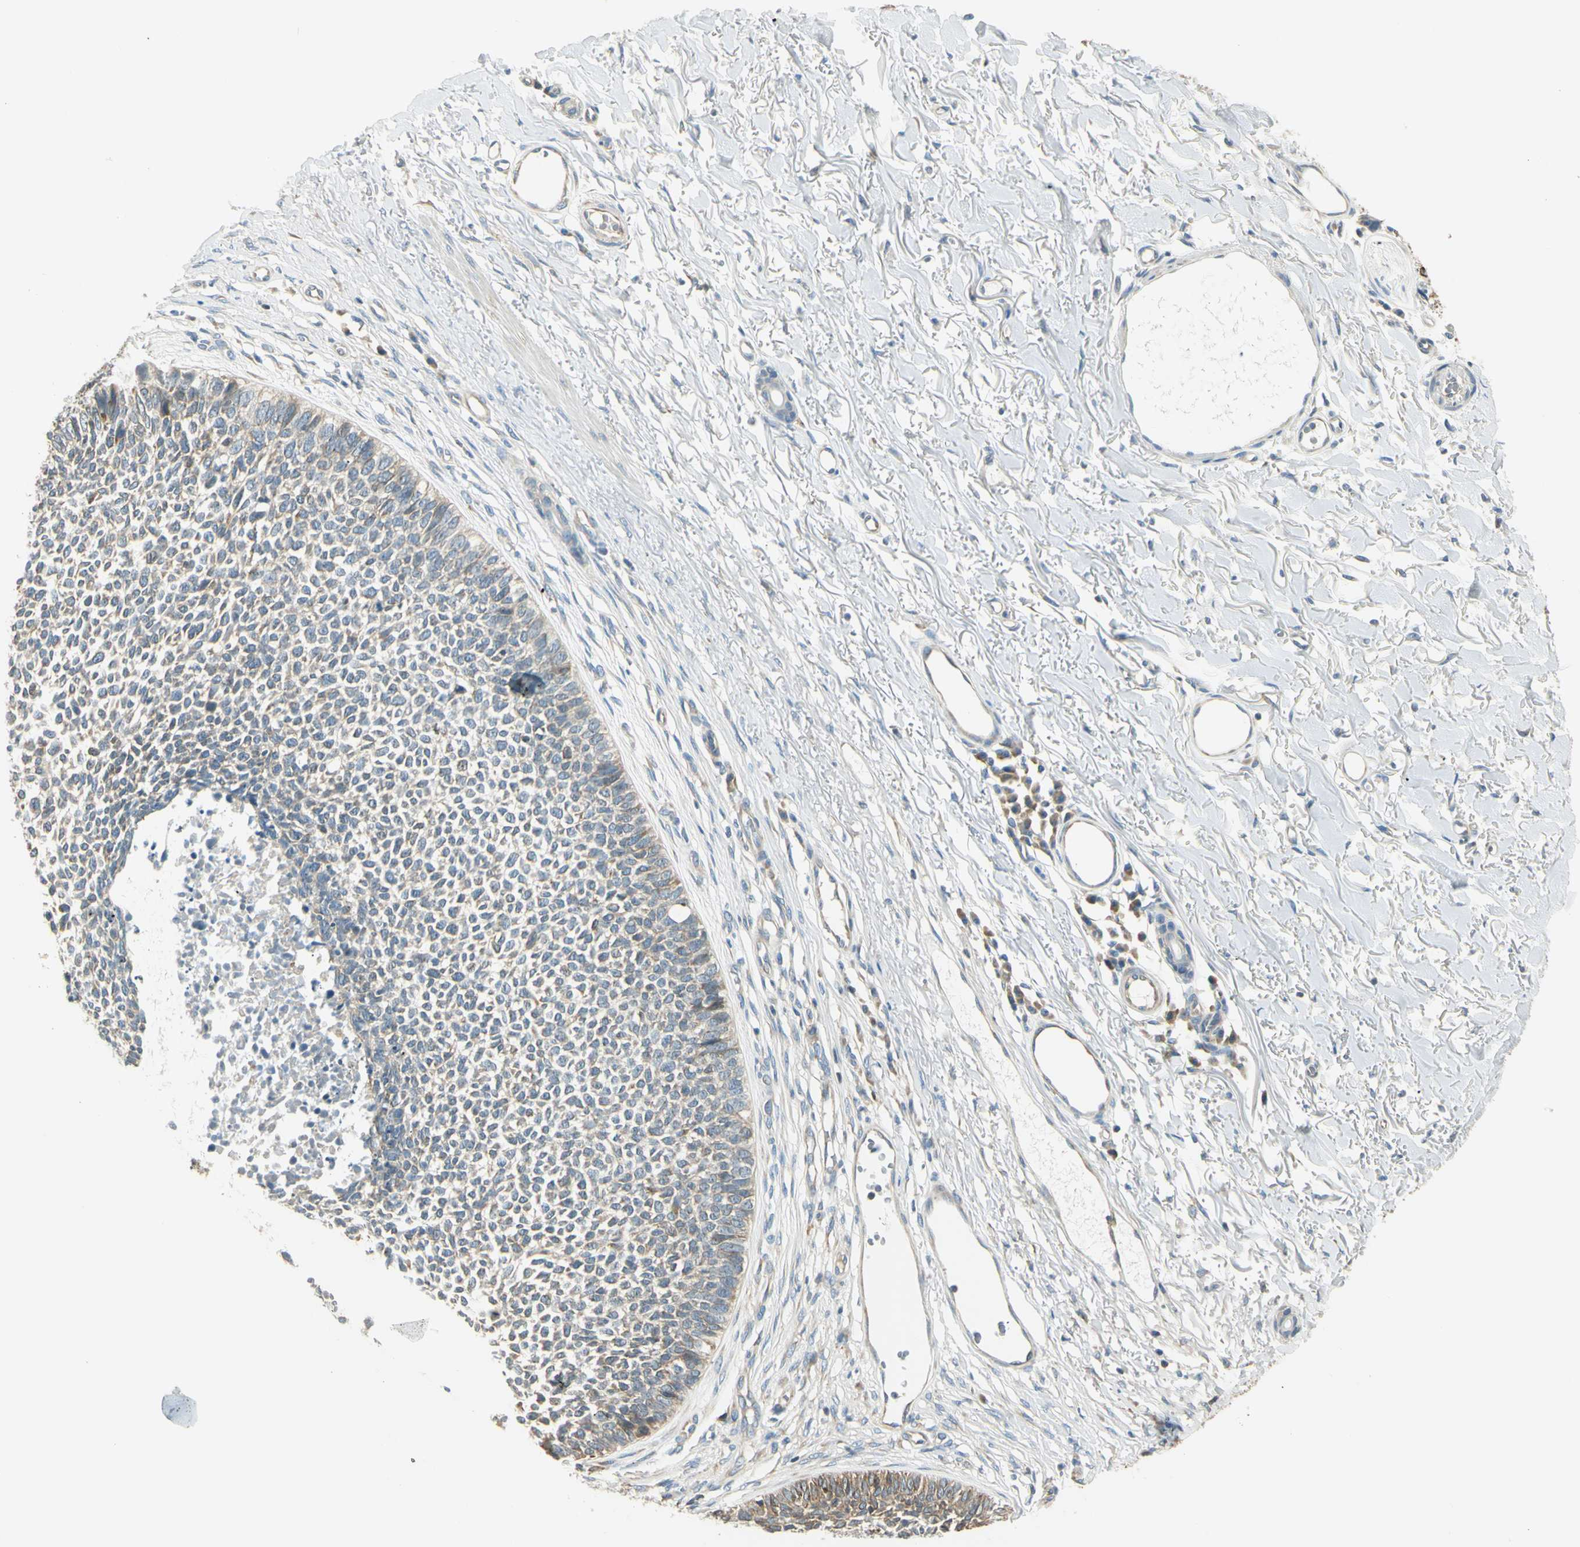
{"staining": {"intensity": "negative", "quantity": "none", "location": "none"}, "tissue": "skin cancer", "cell_type": "Tumor cells", "image_type": "cancer", "snomed": [{"axis": "morphology", "description": "Basal cell carcinoma"}, {"axis": "topography", "description": "Skin"}], "caption": "Skin basal cell carcinoma was stained to show a protein in brown. There is no significant staining in tumor cells. (DAB (3,3'-diaminobenzidine) IHC, high magnification).", "gene": "IGDCC4", "patient": {"sex": "female", "age": 84}}